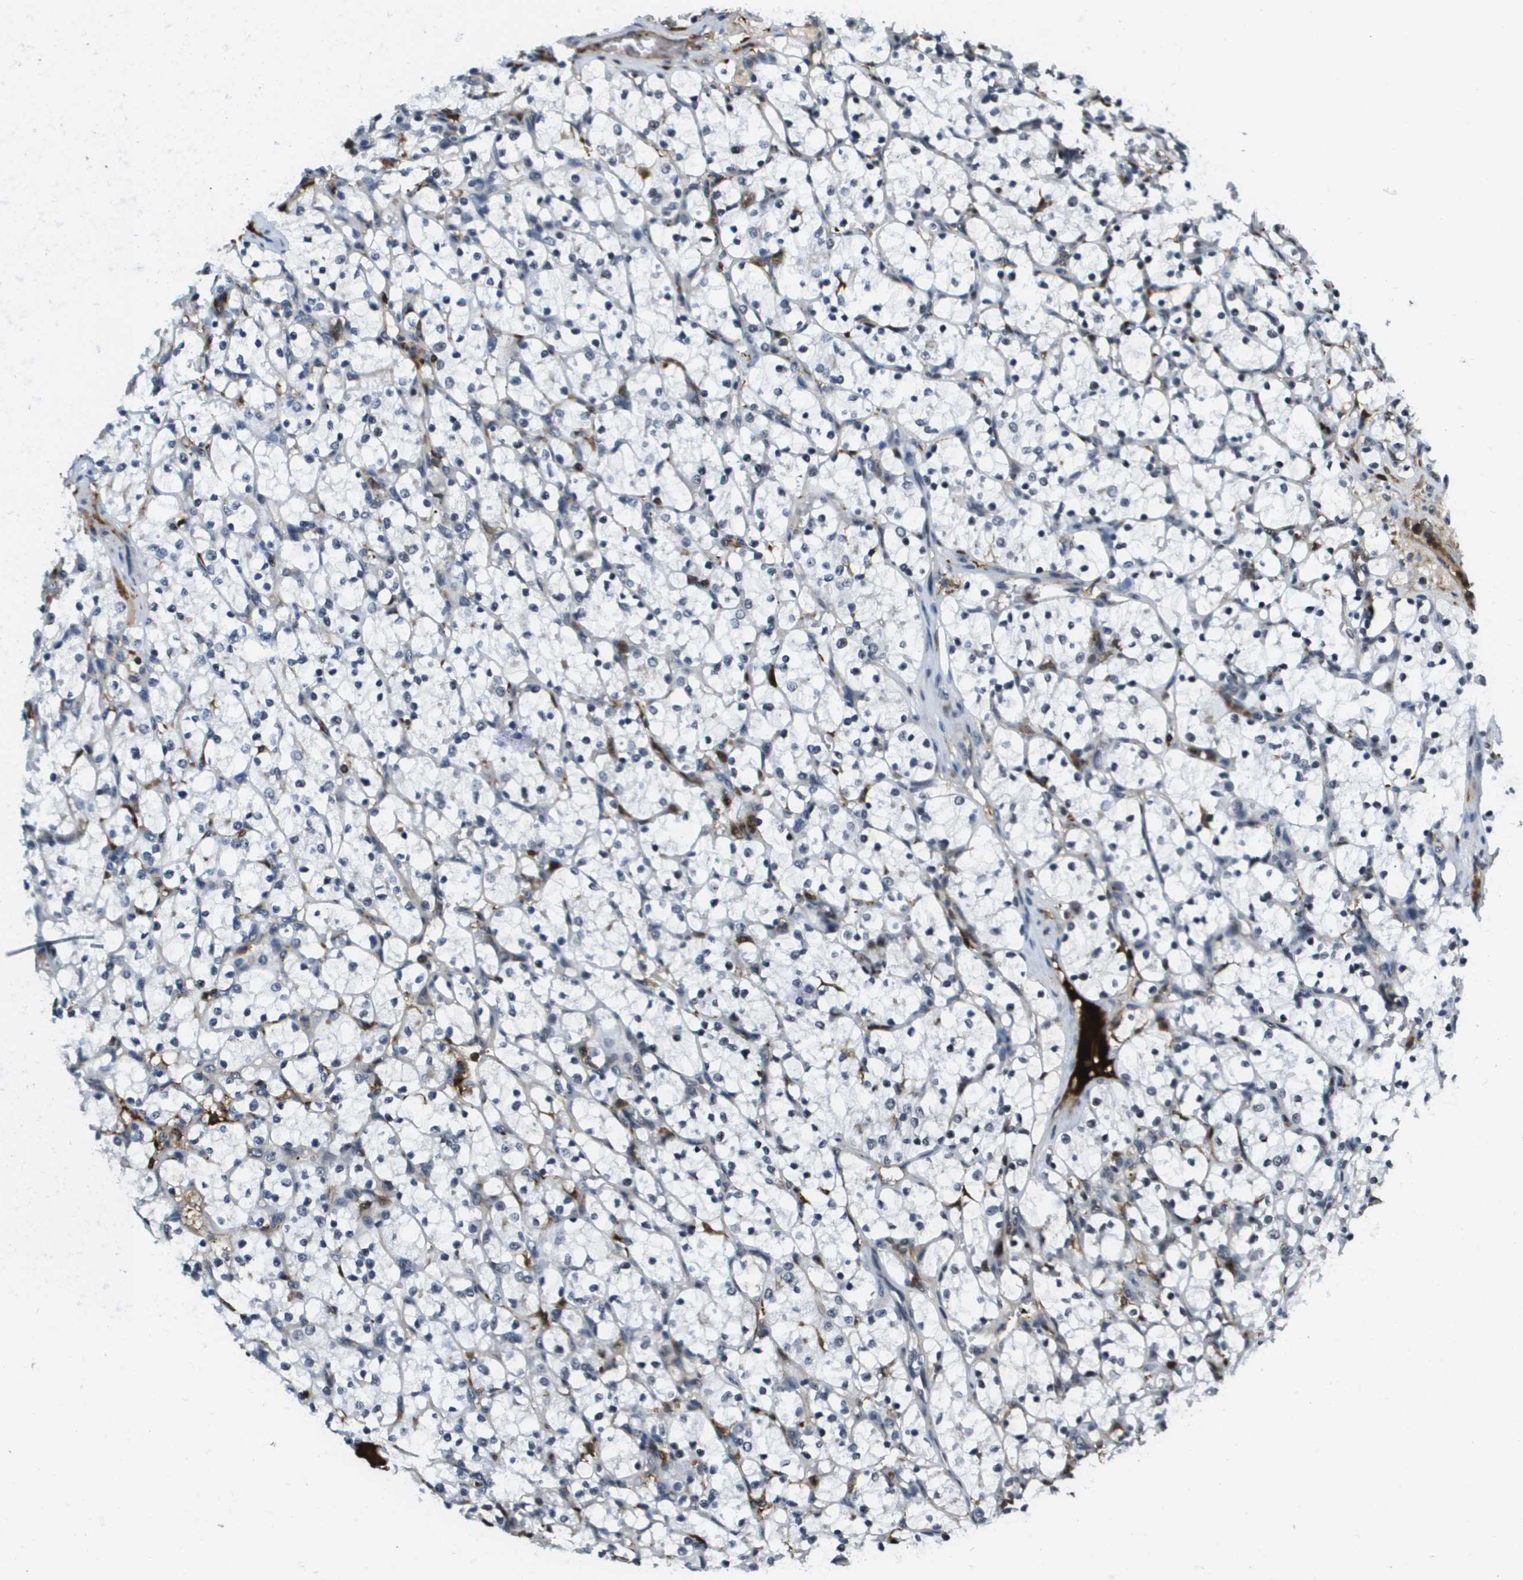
{"staining": {"intensity": "moderate", "quantity": "<25%", "location": "nuclear"}, "tissue": "renal cancer", "cell_type": "Tumor cells", "image_type": "cancer", "snomed": [{"axis": "morphology", "description": "Adenocarcinoma, NOS"}, {"axis": "topography", "description": "Kidney"}], "caption": "Tumor cells reveal low levels of moderate nuclear expression in approximately <25% of cells in renal adenocarcinoma. (IHC, brightfield microscopy, high magnification).", "gene": "EP400", "patient": {"sex": "female", "age": 69}}